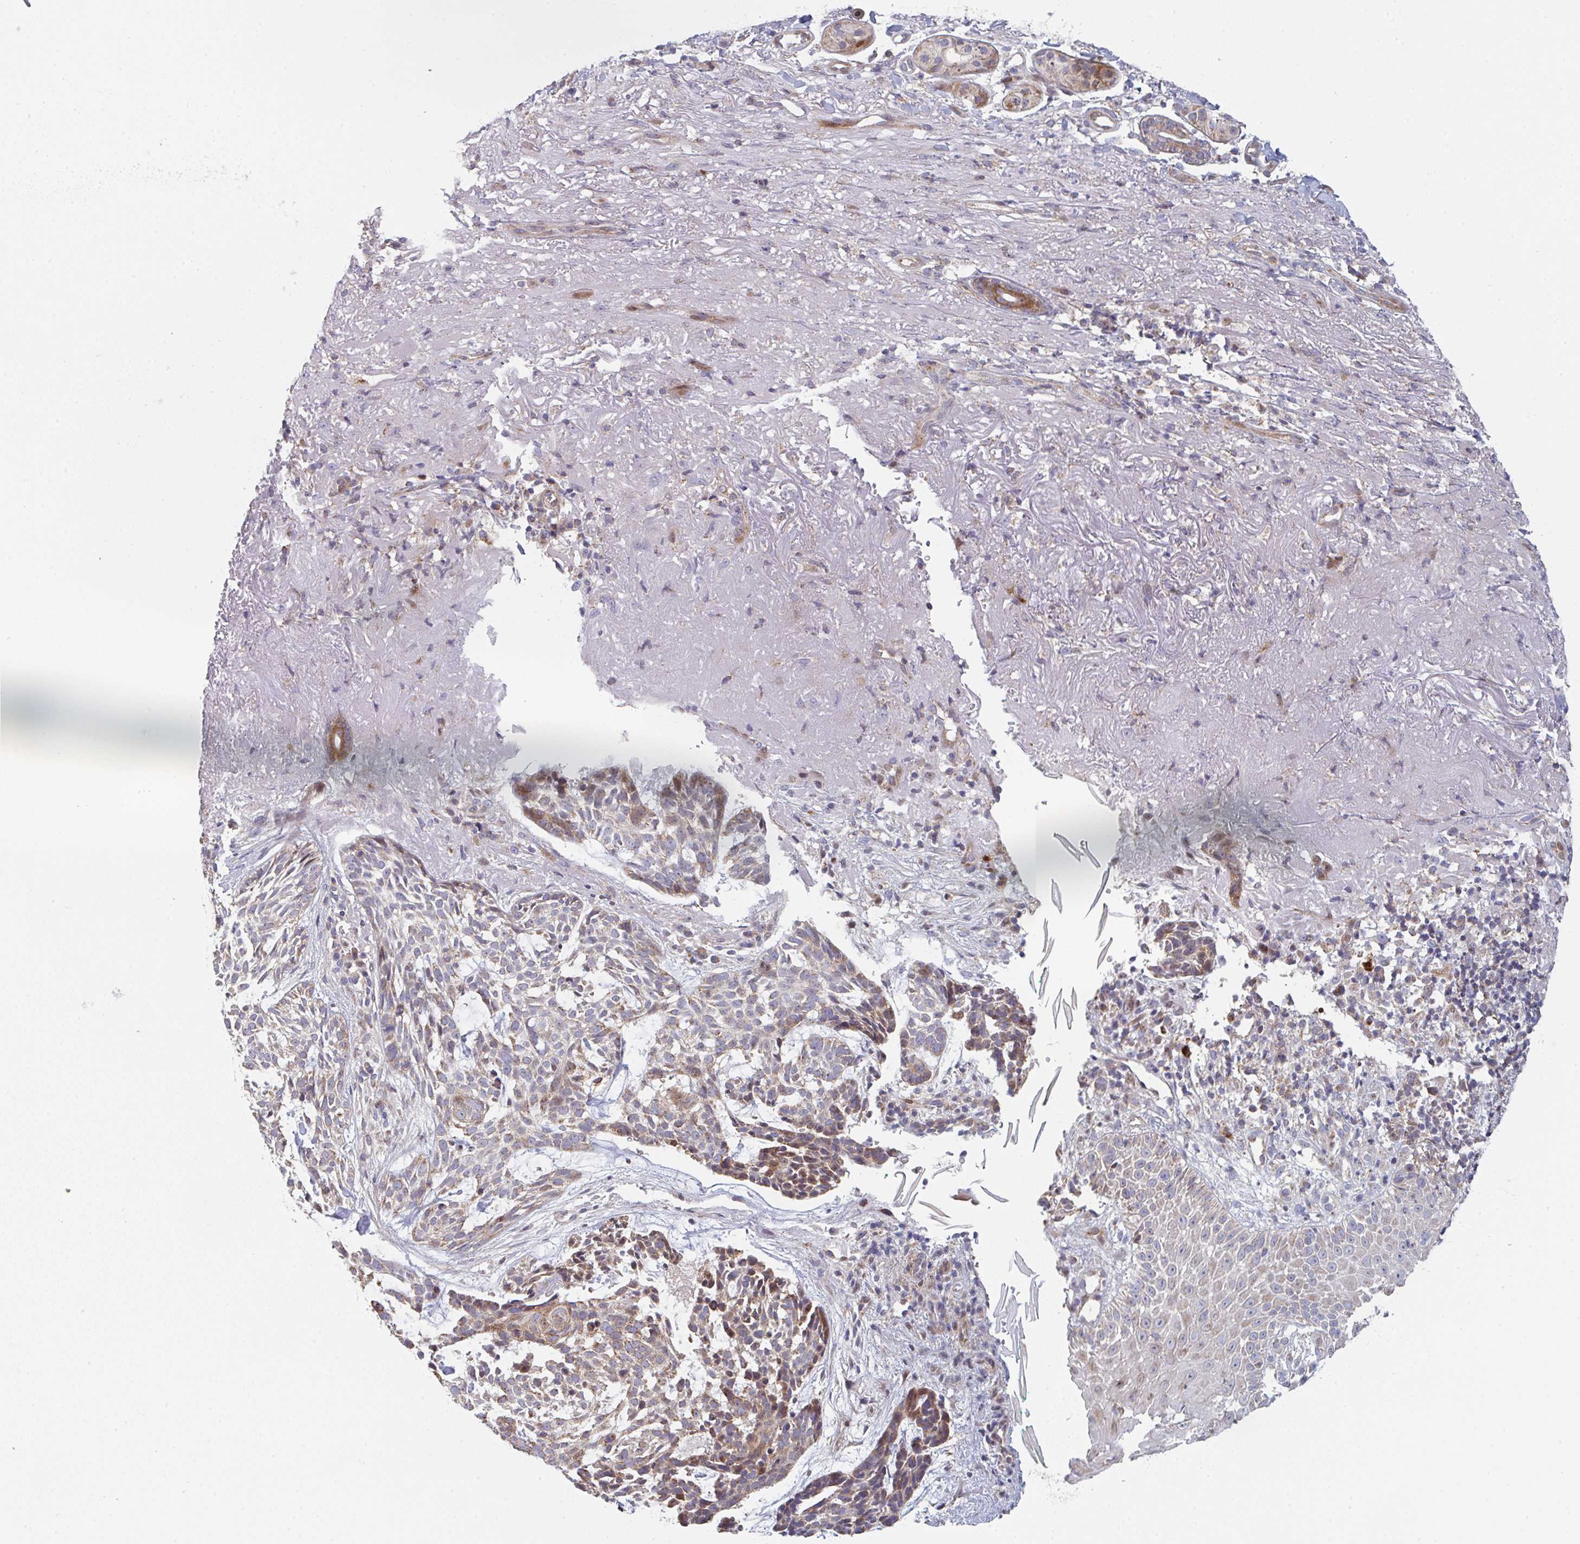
{"staining": {"intensity": "moderate", "quantity": "<25%", "location": "cytoplasmic/membranous"}, "tissue": "skin cancer", "cell_type": "Tumor cells", "image_type": "cancer", "snomed": [{"axis": "morphology", "description": "Basal cell carcinoma"}, {"axis": "topography", "description": "Skin"}, {"axis": "topography", "description": "Skin of face"}], "caption": "The image reveals a brown stain indicating the presence of a protein in the cytoplasmic/membranous of tumor cells in skin cancer (basal cell carcinoma).", "gene": "ZNF644", "patient": {"sex": "female", "age": 80}}